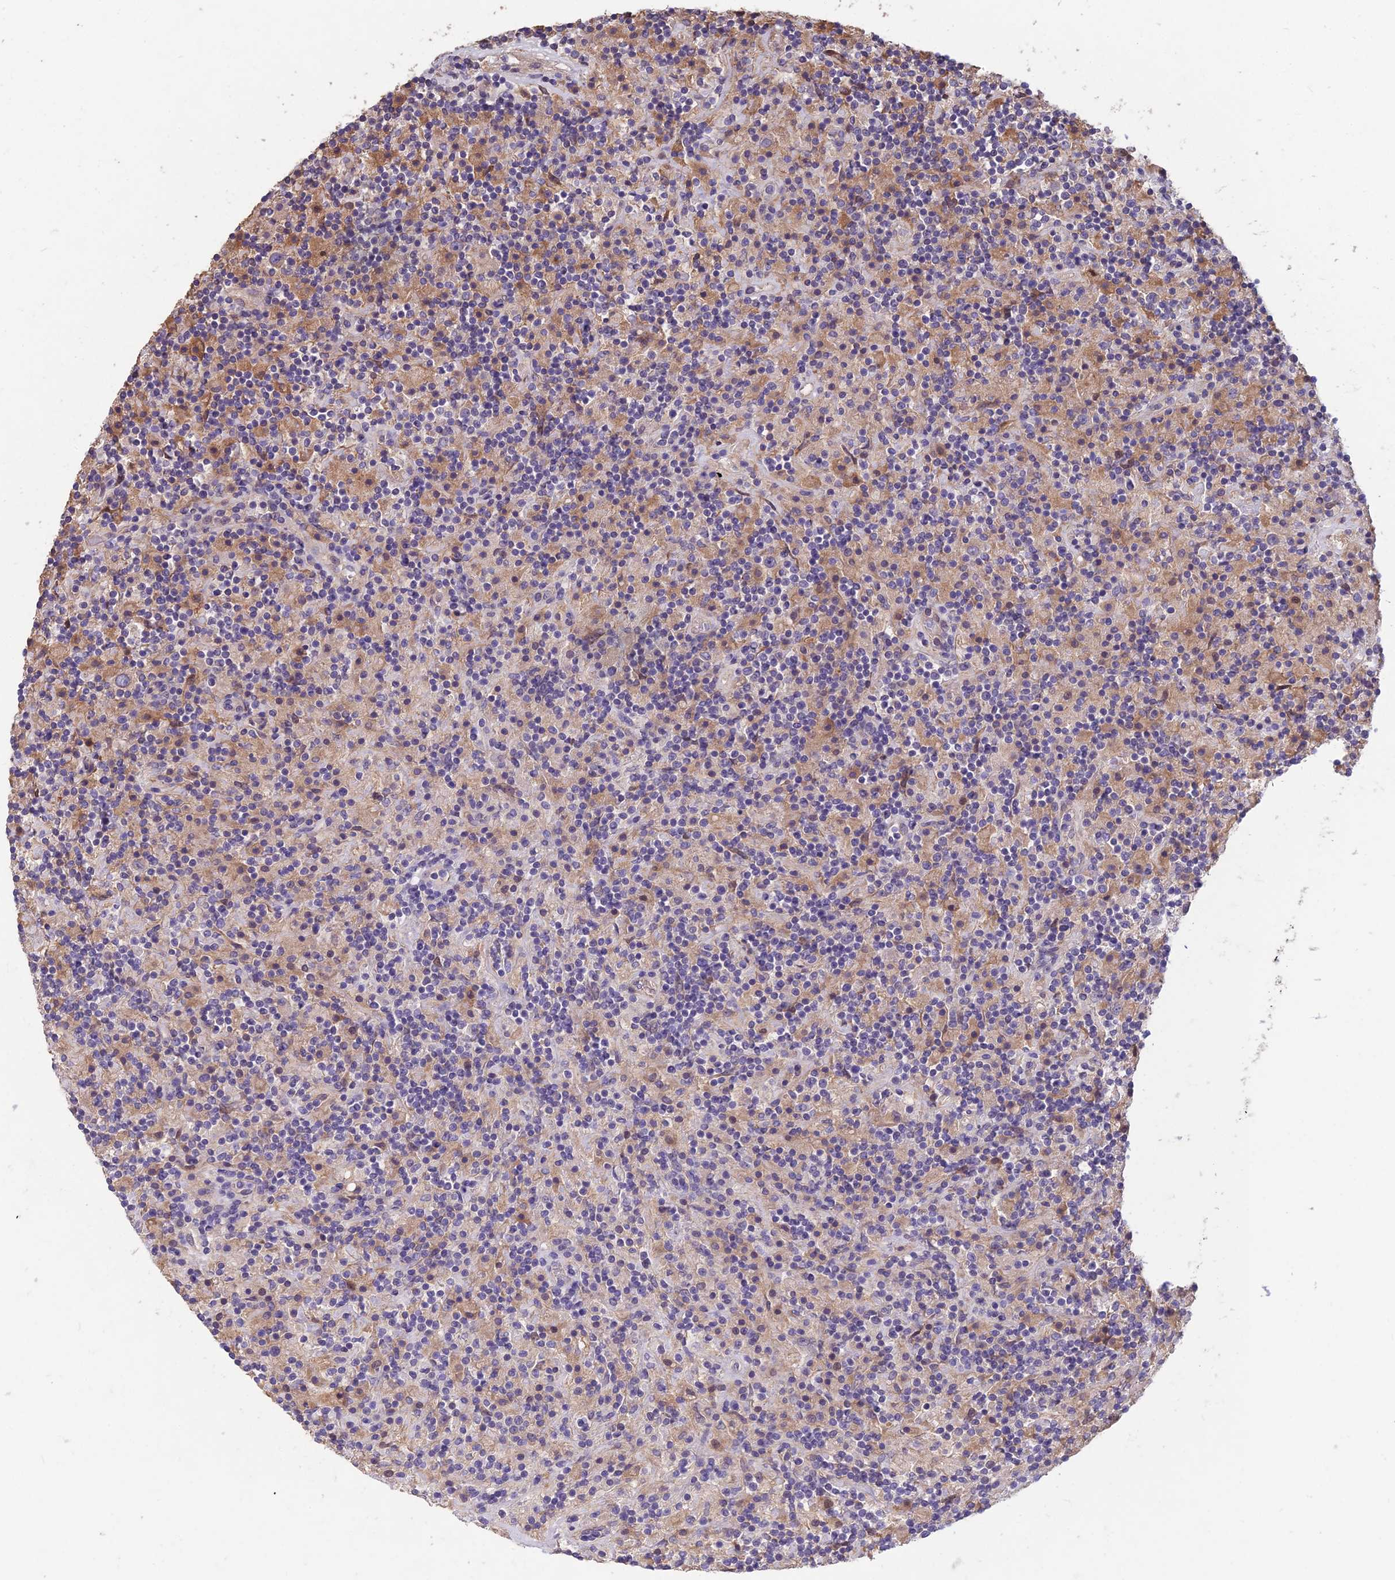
{"staining": {"intensity": "negative", "quantity": "none", "location": "none"}, "tissue": "lymphoma", "cell_type": "Tumor cells", "image_type": "cancer", "snomed": [{"axis": "morphology", "description": "Hodgkin's disease, NOS"}, {"axis": "topography", "description": "Lymph node"}], "caption": "High magnification brightfield microscopy of lymphoma stained with DAB (3,3'-diaminobenzidine) (brown) and counterstained with hematoxylin (blue): tumor cells show no significant staining.", "gene": "CEACAM16", "patient": {"sex": "male", "age": 70}}